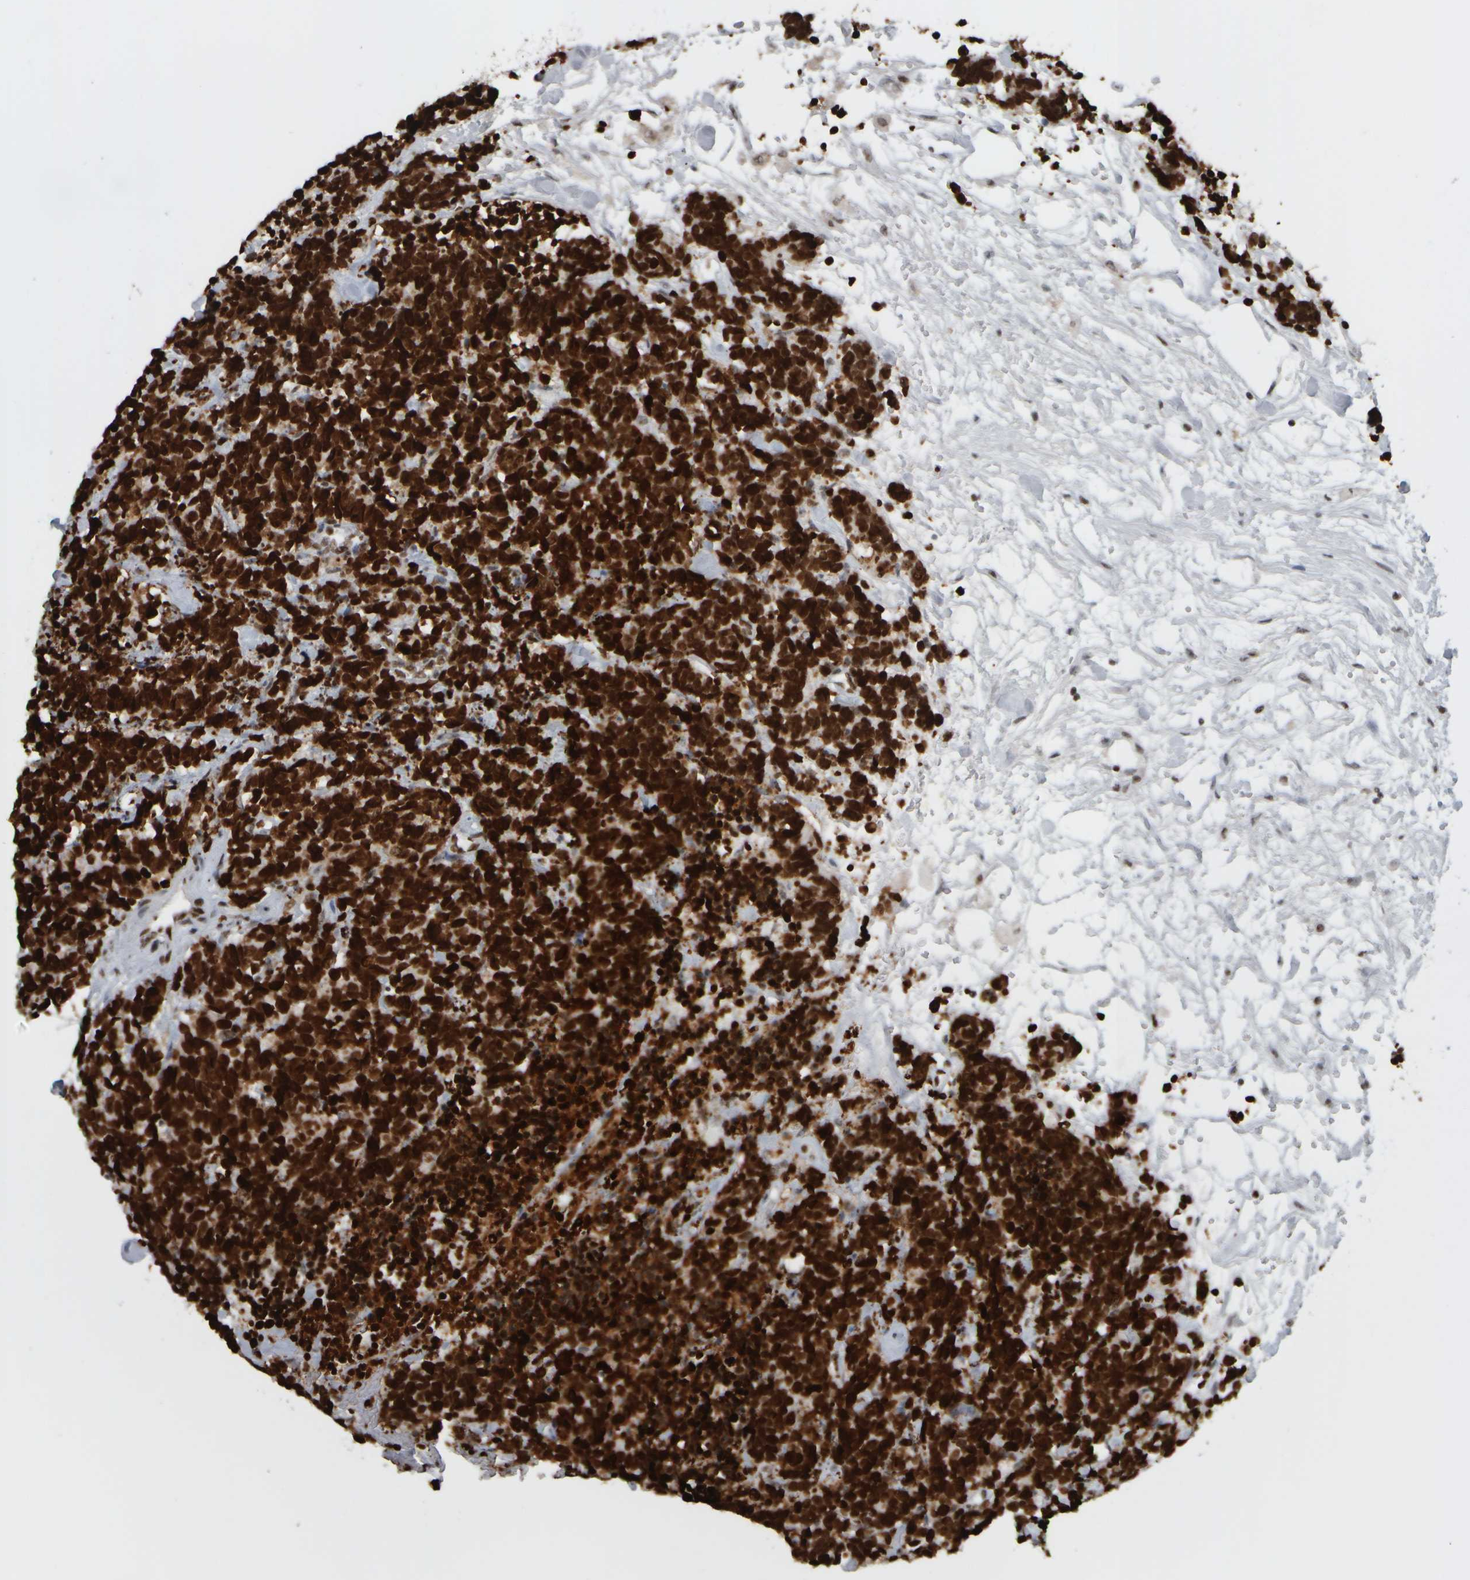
{"staining": {"intensity": "strong", "quantity": ">75%", "location": "nuclear"}, "tissue": "carcinoid", "cell_type": "Tumor cells", "image_type": "cancer", "snomed": [{"axis": "morphology", "description": "Carcinoma, NOS"}, {"axis": "morphology", "description": "Carcinoid, malignant, NOS"}, {"axis": "topography", "description": "Urinary bladder"}], "caption": "Strong nuclear protein expression is appreciated in about >75% of tumor cells in carcinoma. The protein of interest is stained brown, and the nuclei are stained in blue (DAB (3,3'-diaminobenzidine) IHC with brightfield microscopy, high magnification).", "gene": "TOP2B", "patient": {"sex": "male", "age": 57}}